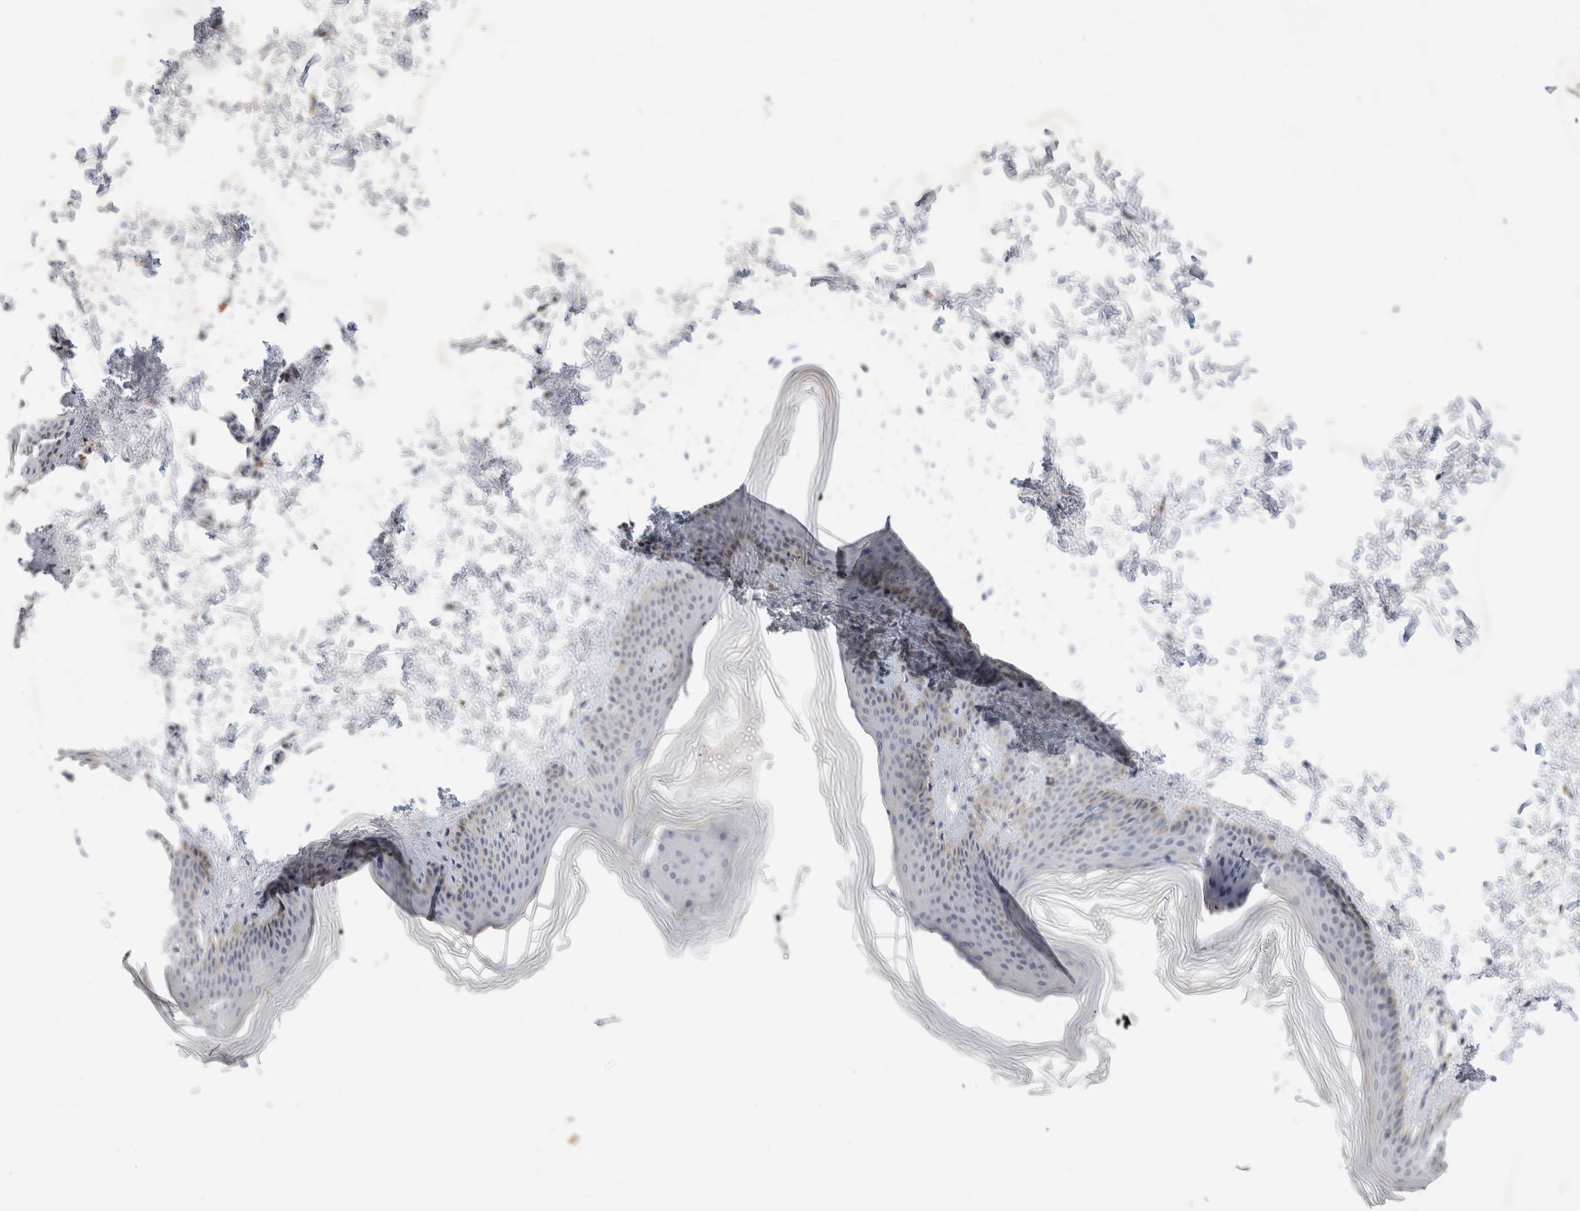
{"staining": {"intensity": "negative", "quantity": "none", "location": "none"}, "tissue": "skin", "cell_type": "Fibroblasts", "image_type": "normal", "snomed": [{"axis": "morphology", "description": "Normal tissue, NOS"}, {"axis": "topography", "description": "Skin"}], "caption": "Immunohistochemical staining of normal human skin exhibits no significant positivity in fibroblasts.", "gene": "NEDD4L", "patient": {"sex": "female", "age": 27}}